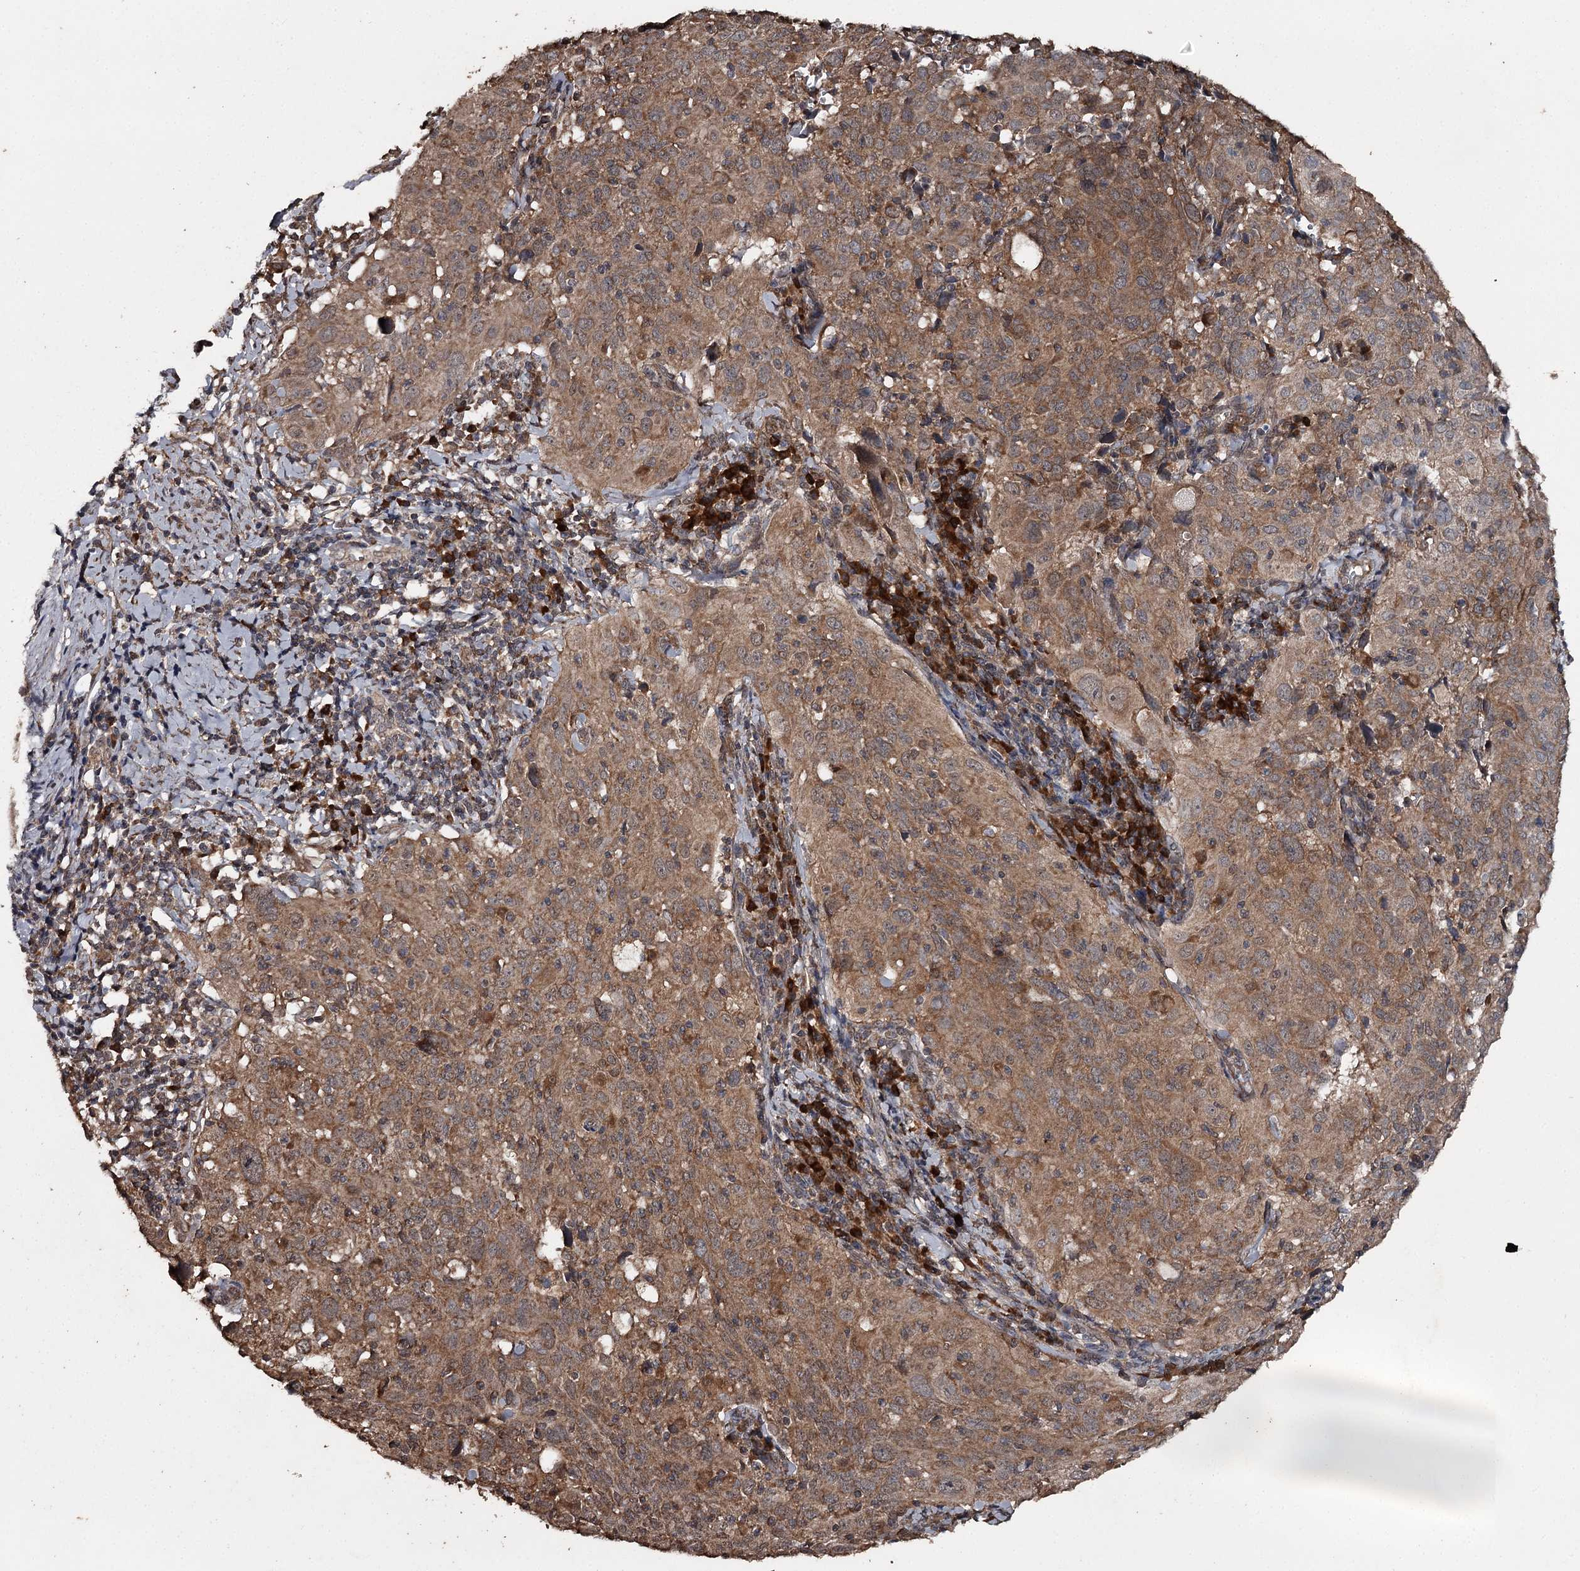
{"staining": {"intensity": "moderate", "quantity": ">75%", "location": "cytoplasmic/membranous"}, "tissue": "cervical cancer", "cell_type": "Tumor cells", "image_type": "cancer", "snomed": [{"axis": "morphology", "description": "Squamous cell carcinoma, NOS"}, {"axis": "topography", "description": "Cervix"}], "caption": "There is medium levels of moderate cytoplasmic/membranous staining in tumor cells of cervical cancer, as demonstrated by immunohistochemical staining (brown color).", "gene": "WIPI1", "patient": {"sex": "female", "age": 31}}